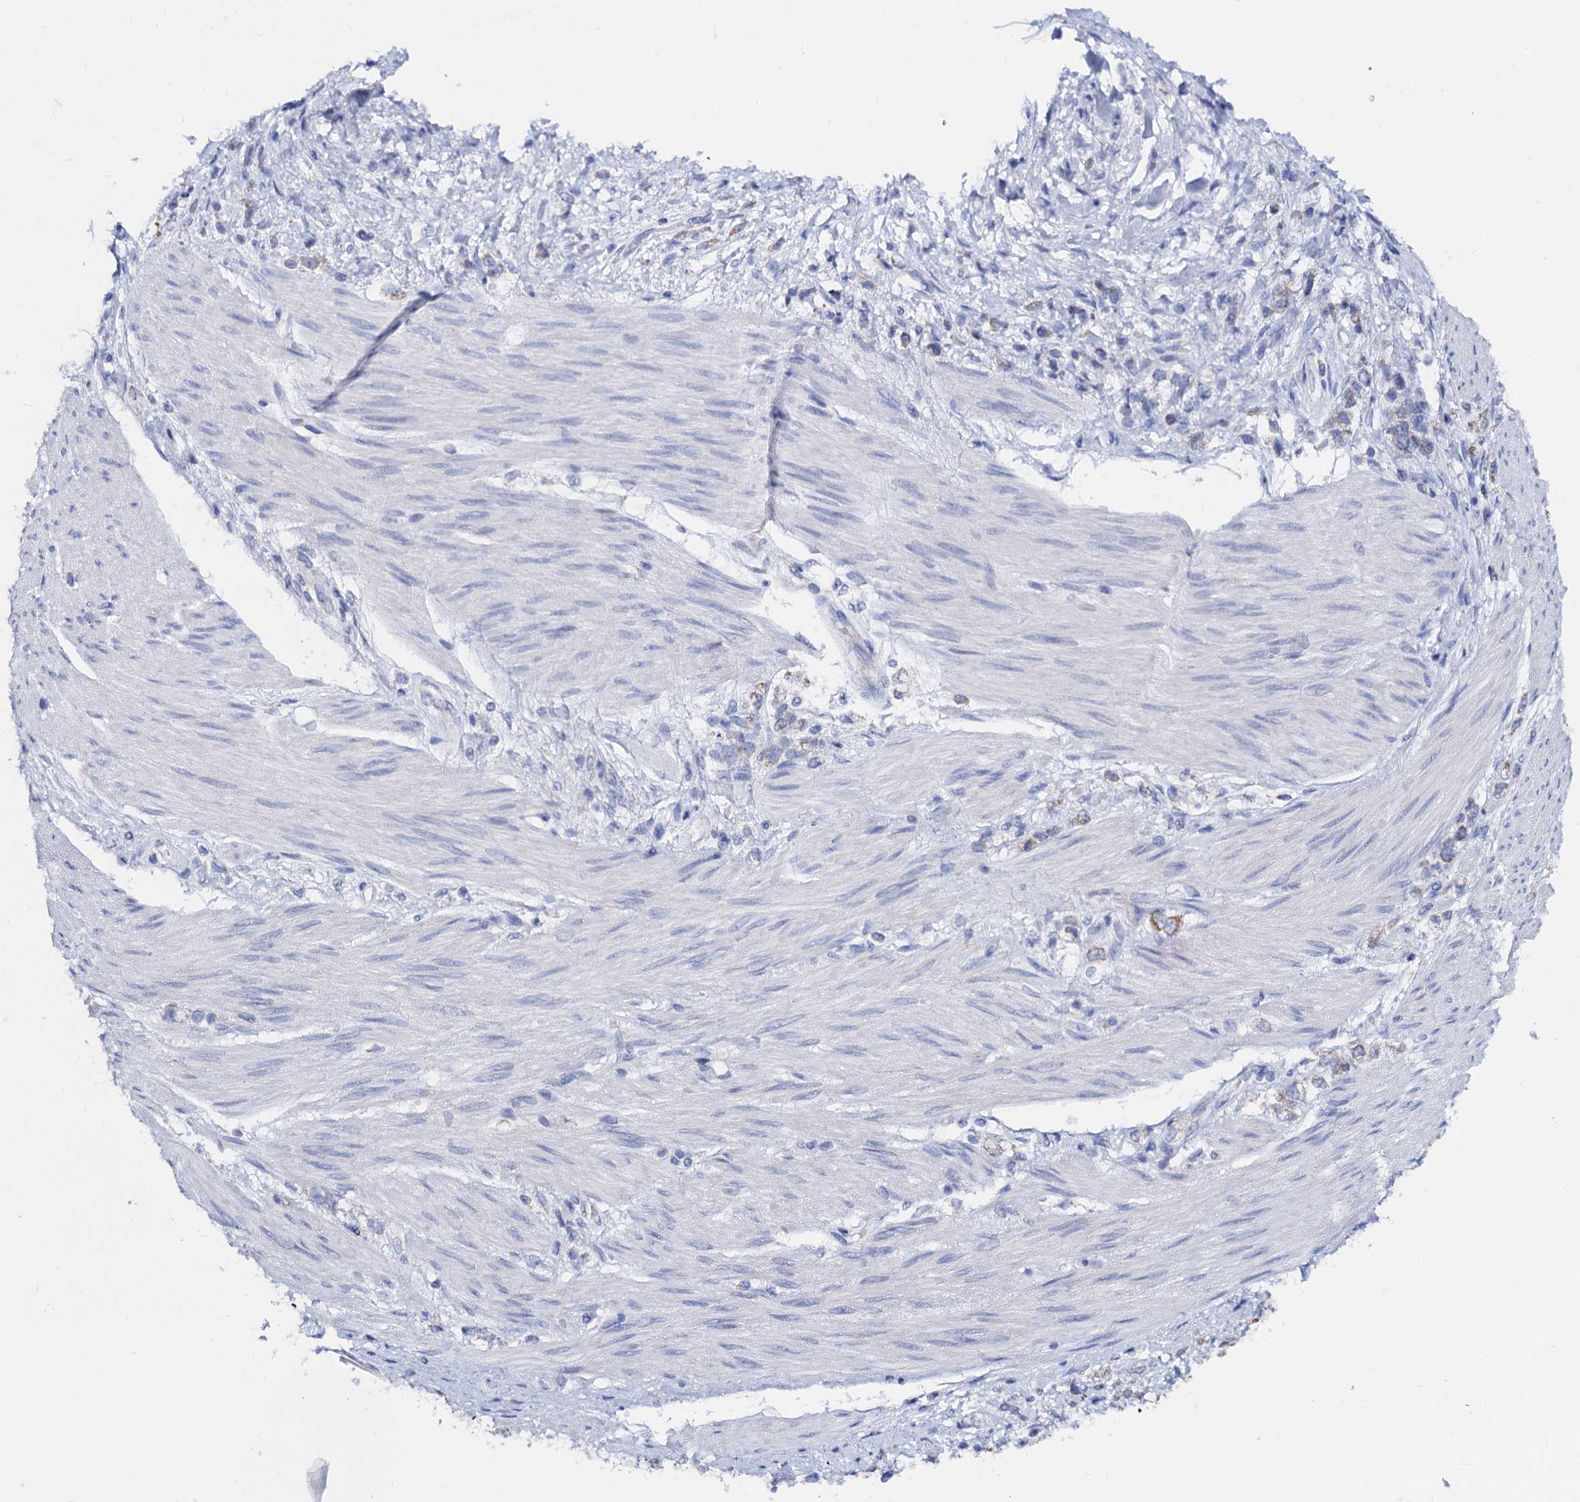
{"staining": {"intensity": "weak", "quantity": "25%-75%", "location": "cytoplasmic/membranous"}, "tissue": "stomach cancer", "cell_type": "Tumor cells", "image_type": "cancer", "snomed": [{"axis": "morphology", "description": "Adenocarcinoma, NOS"}, {"axis": "topography", "description": "Stomach"}], "caption": "There is low levels of weak cytoplasmic/membranous positivity in tumor cells of stomach cancer, as demonstrated by immunohistochemical staining (brown color).", "gene": "ACADSB", "patient": {"sex": "female", "age": 60}}